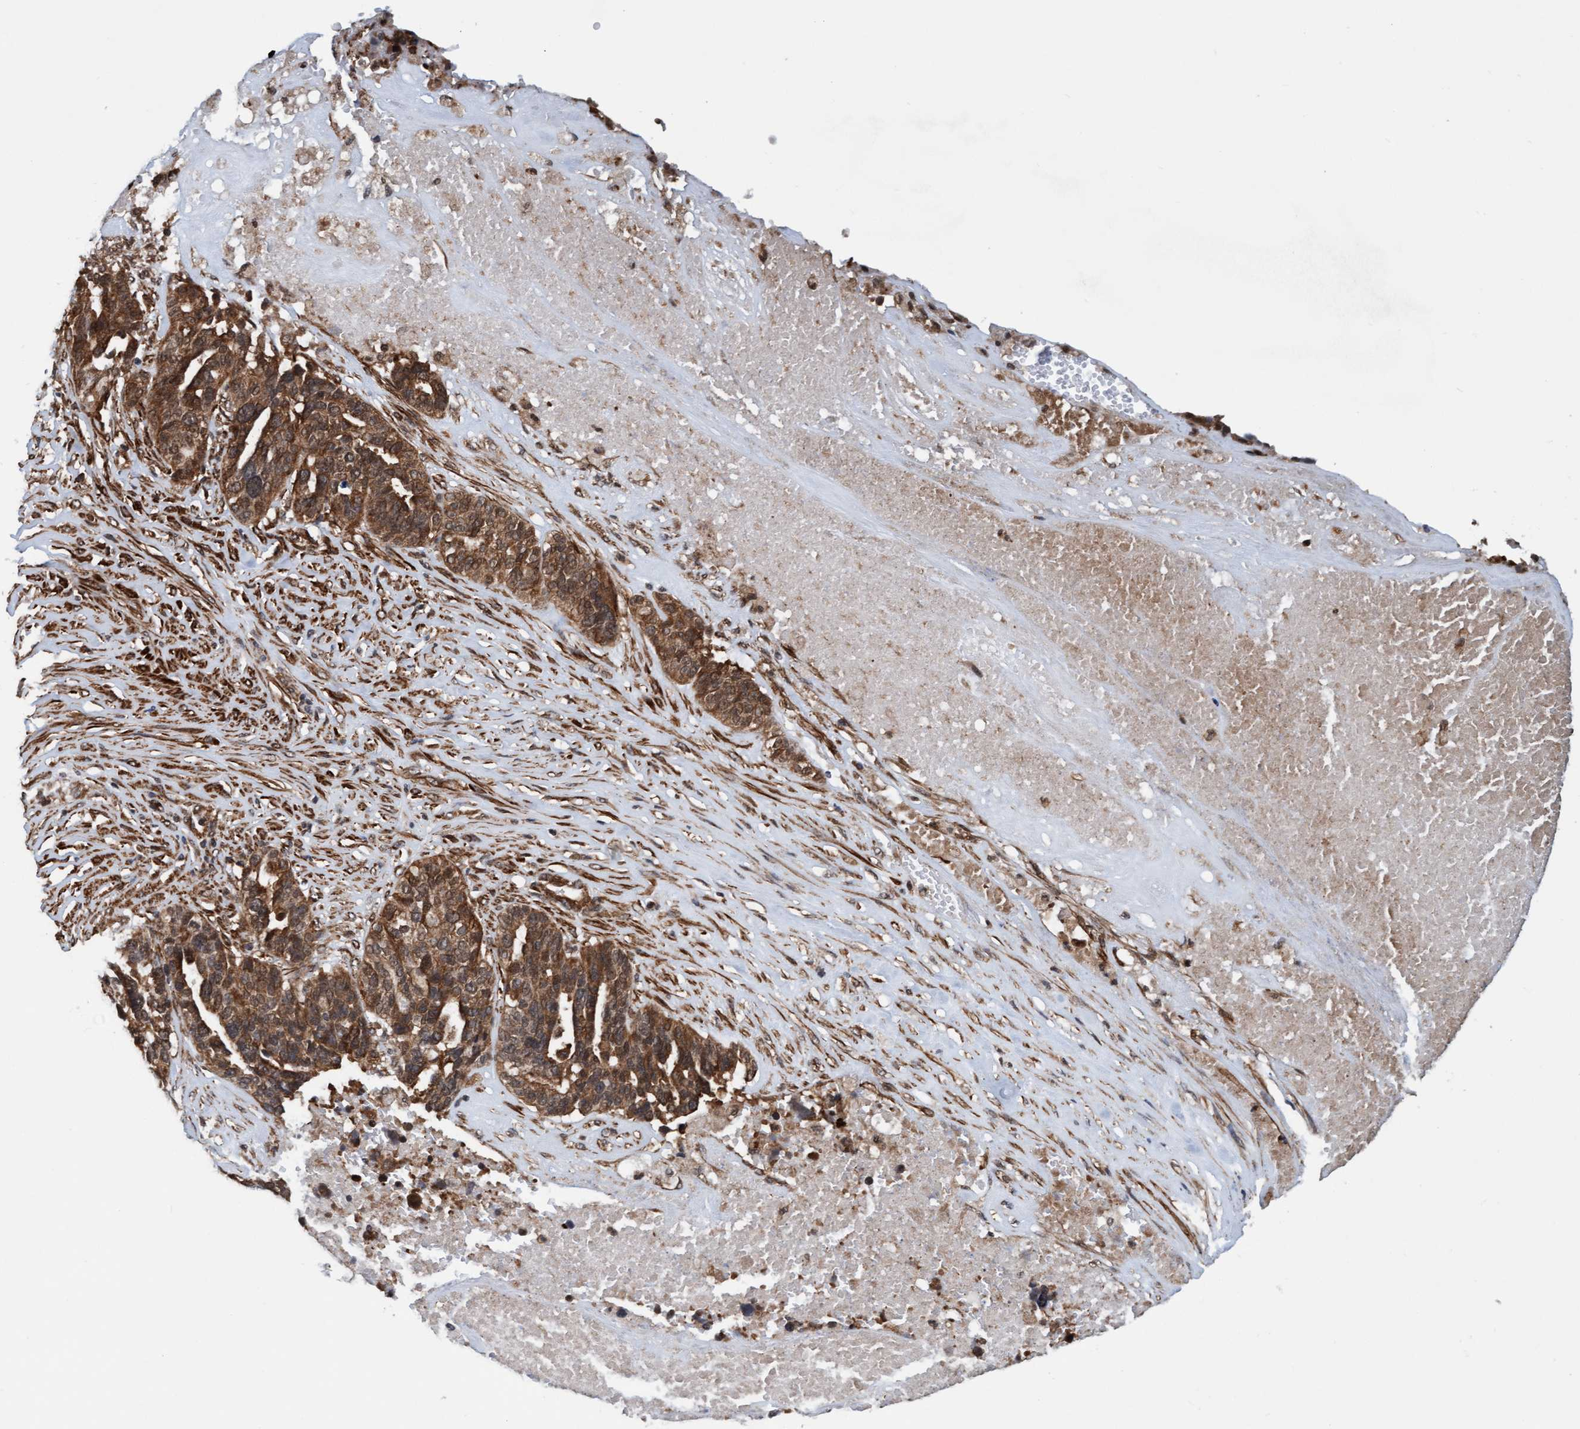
{"staining": {"intensity": "moderate", "quantity": ">75%", "location": "cytoplasmic/membranous,nuclear"}, "tissue": "ovarian cancer", "cell_type": "Tumor cells", "image_type": "cancer", "snomed": [{"axis": "morphology", "description": "Cystadenocarcinoma, serous, NOS"}, {"axis": "topography", "description": "Ovary"}], "caption": "A medium amount of moderate cytoplasmic/membranous and nuclear expression is present in about >75% of tumor cells in ovarian cancer tissue. The staining is performed using DAB (3,3'-diaminobenzidine) brown chromogen to label protein expression. The nuclei are counter-stained blue using hematoxylin.", "gene": "STXBP4", "patient": {"sex": "female", "age": 59}}